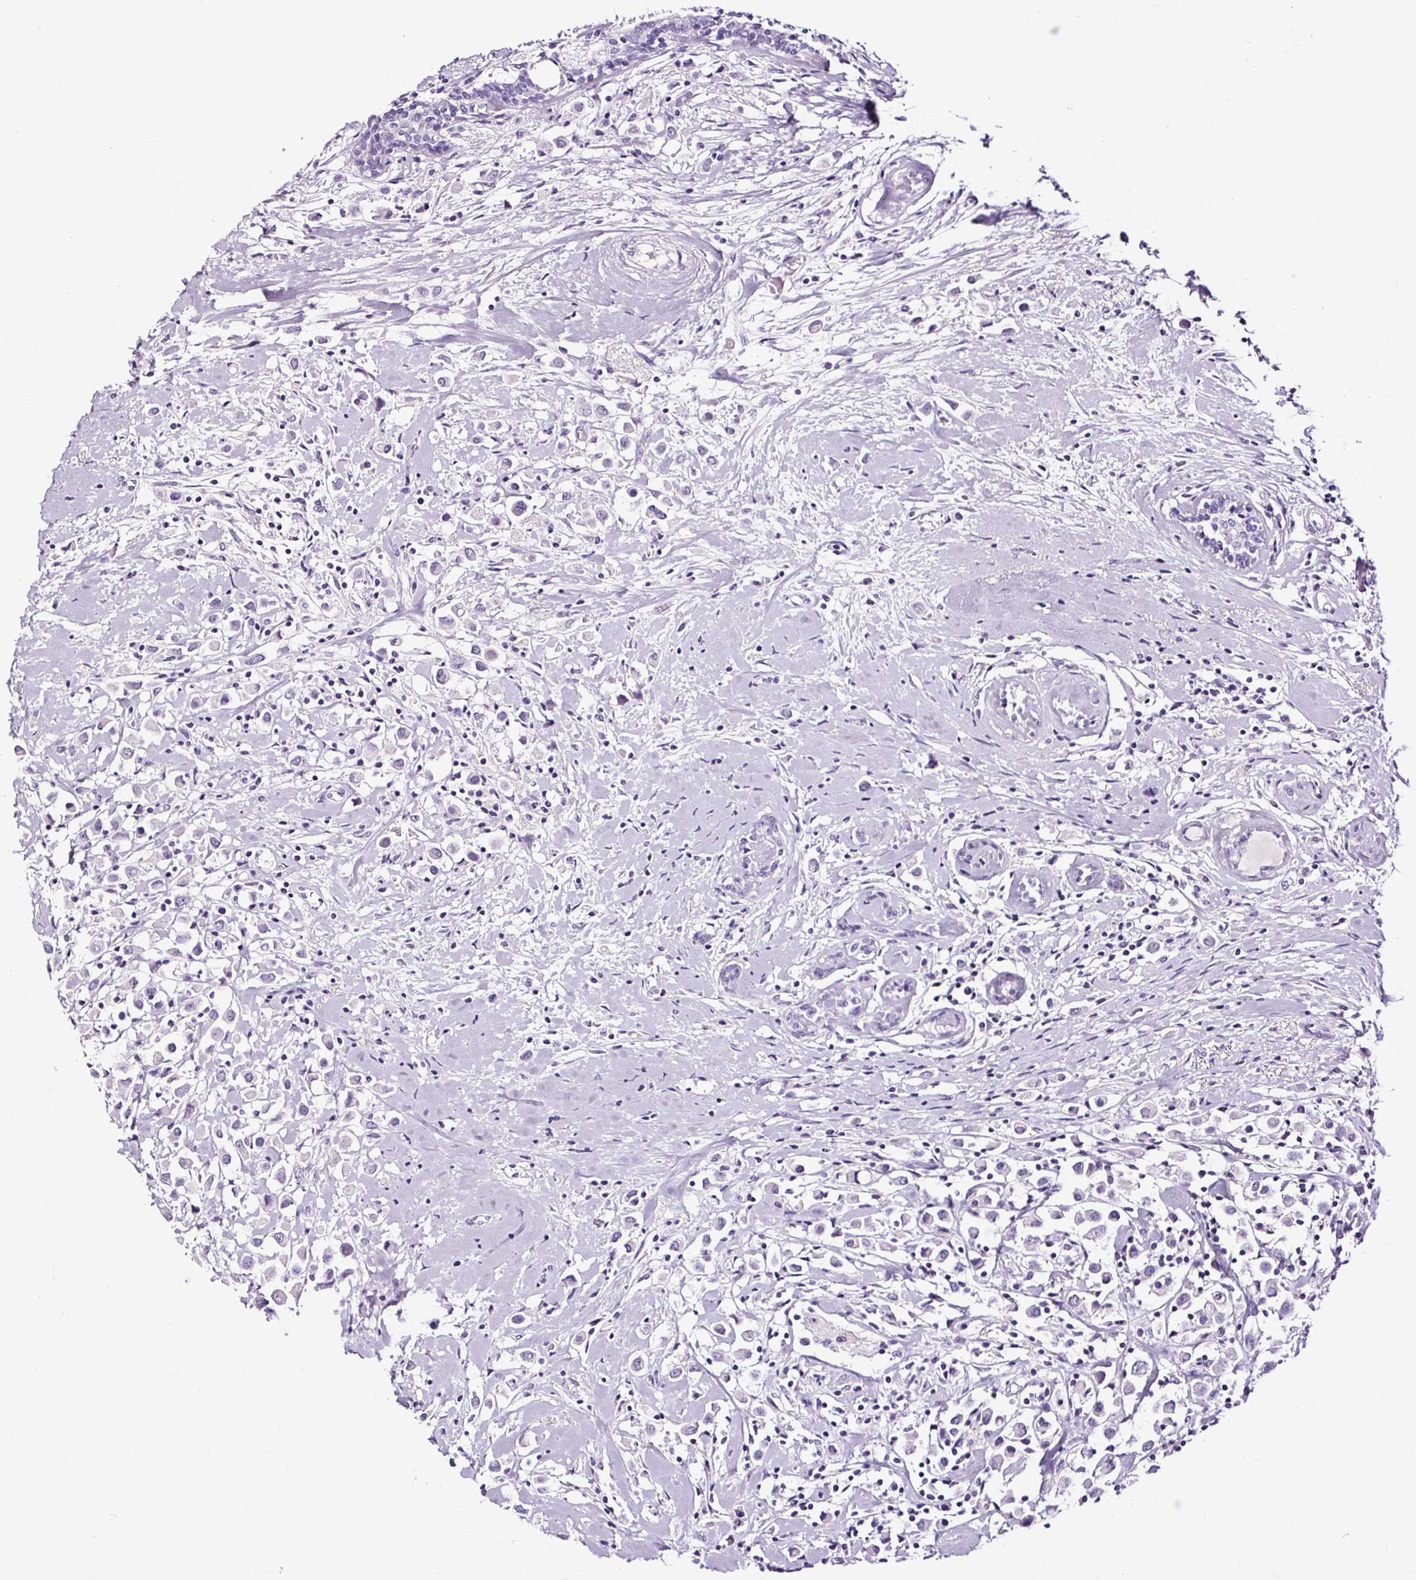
{"staining": {"intensity": "negative", "quantity": "none", "location": "none"}, "tissue": "breast cancer", "cell_type": "Tumor cells", "image_type": "cancer", "snomed": [{"axis": "morphology", "description": "Duct carcinoma"}, {"axis": "topography", "description": "Breast"}], "caption": "A histopathology image of human infiltrating ductal carcinoma (breast) is negative for staining in tumor cells.", "gene": "SLC7A8", "patient": {"sex": "female", "age": 87}}